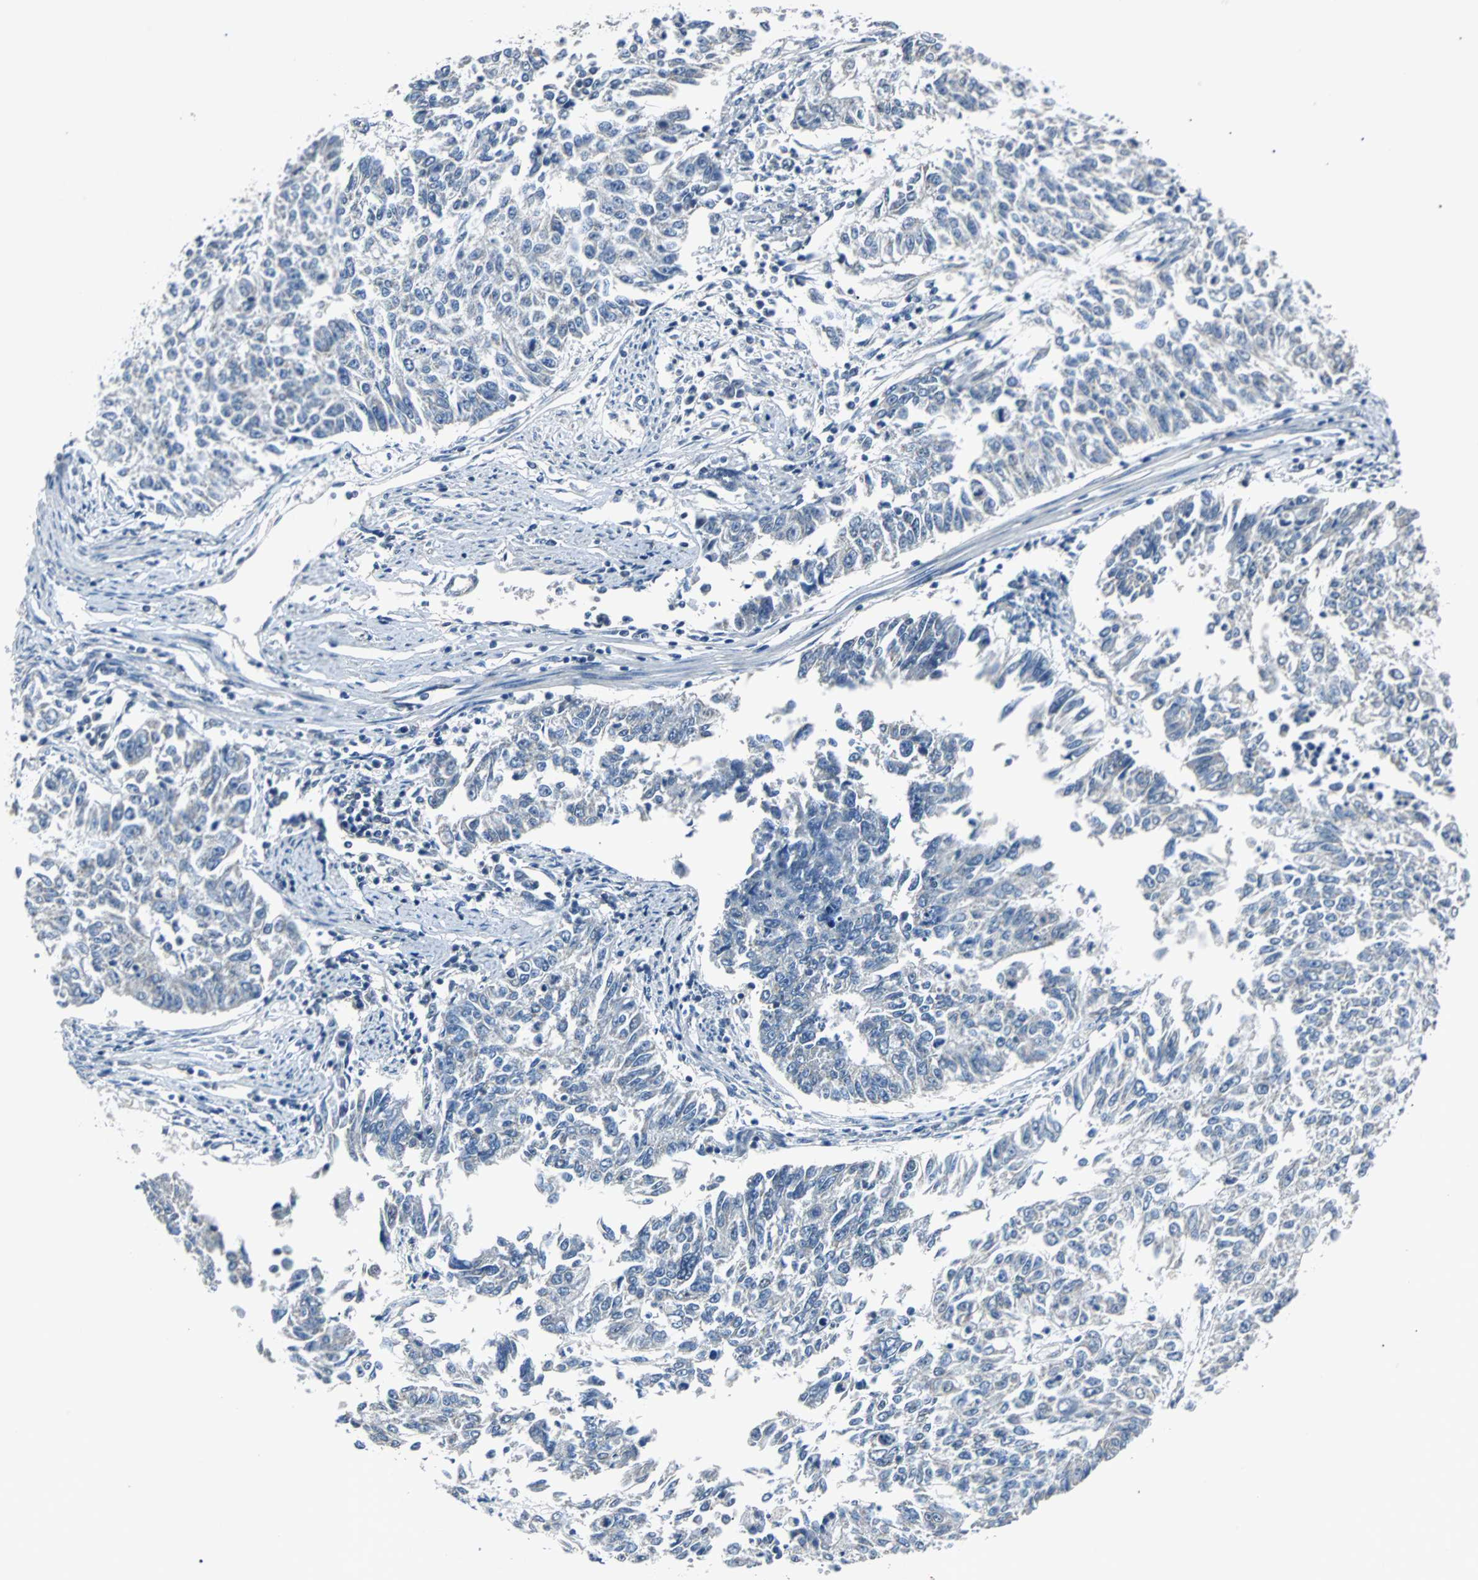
{"staining": {"intensity": "negative", "quantity": "none", "location": "none"}, "tissue": "endometrial cancer", "cell_type": "Tumor cells", "image_type": "cancer", "snomed": [{"axis": "morphology", "description": "Adenocarcinoma, NOS"}, {"axis": "topography", "description": "Endometrium"}], "caption": "Protein analysis of endometrial cancer (adenocarcinoma) displays no significant positivity in tumor cells.", "gene": "ZHX2", "patient": {"sex": "female", "age": 42}}